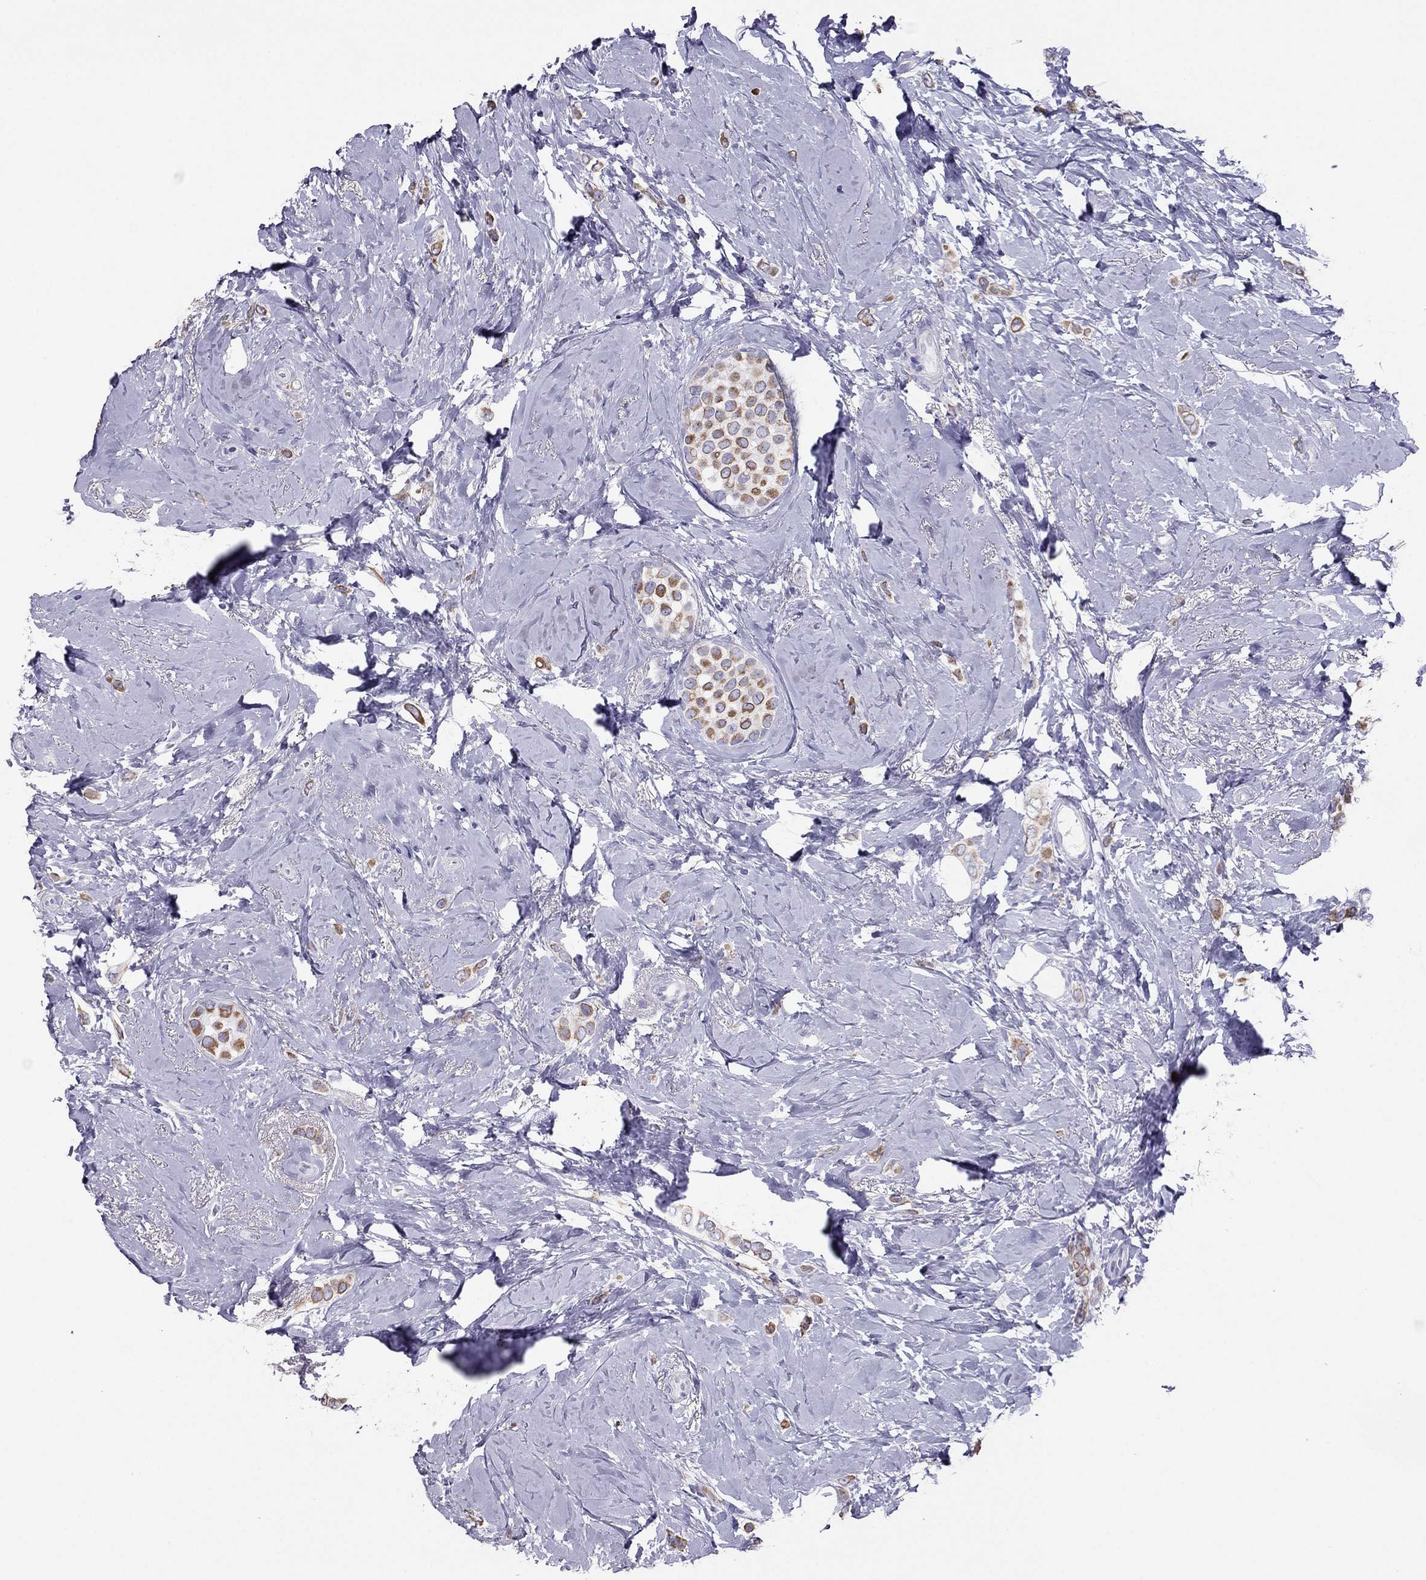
{"staining": {"intensity": "moderate", "quantity": ">75%", "location": "cytoplasmic/membranous"}, "tissue": "breast cancer", "cell_type": "Tumor cells", "image_type": "cancer", "snomed": [{"axis": "morphology", "description": "Lobular carcinoma"}, {"axis": "topography", "description": "Breast"}], "caption": "Immunohistochemistry (IHC) of lobular carcinoma (breast) exhibits medium levels of moderate cytoplasmic/membranous staining in approximately >75% of tumor cells. Using DAB (brown) and hematoxylin (blue) stains, captured at high magnification using brightfield microscopy.", "gene": "MAEL", "patient": {"sex": "female", "age": 66}}